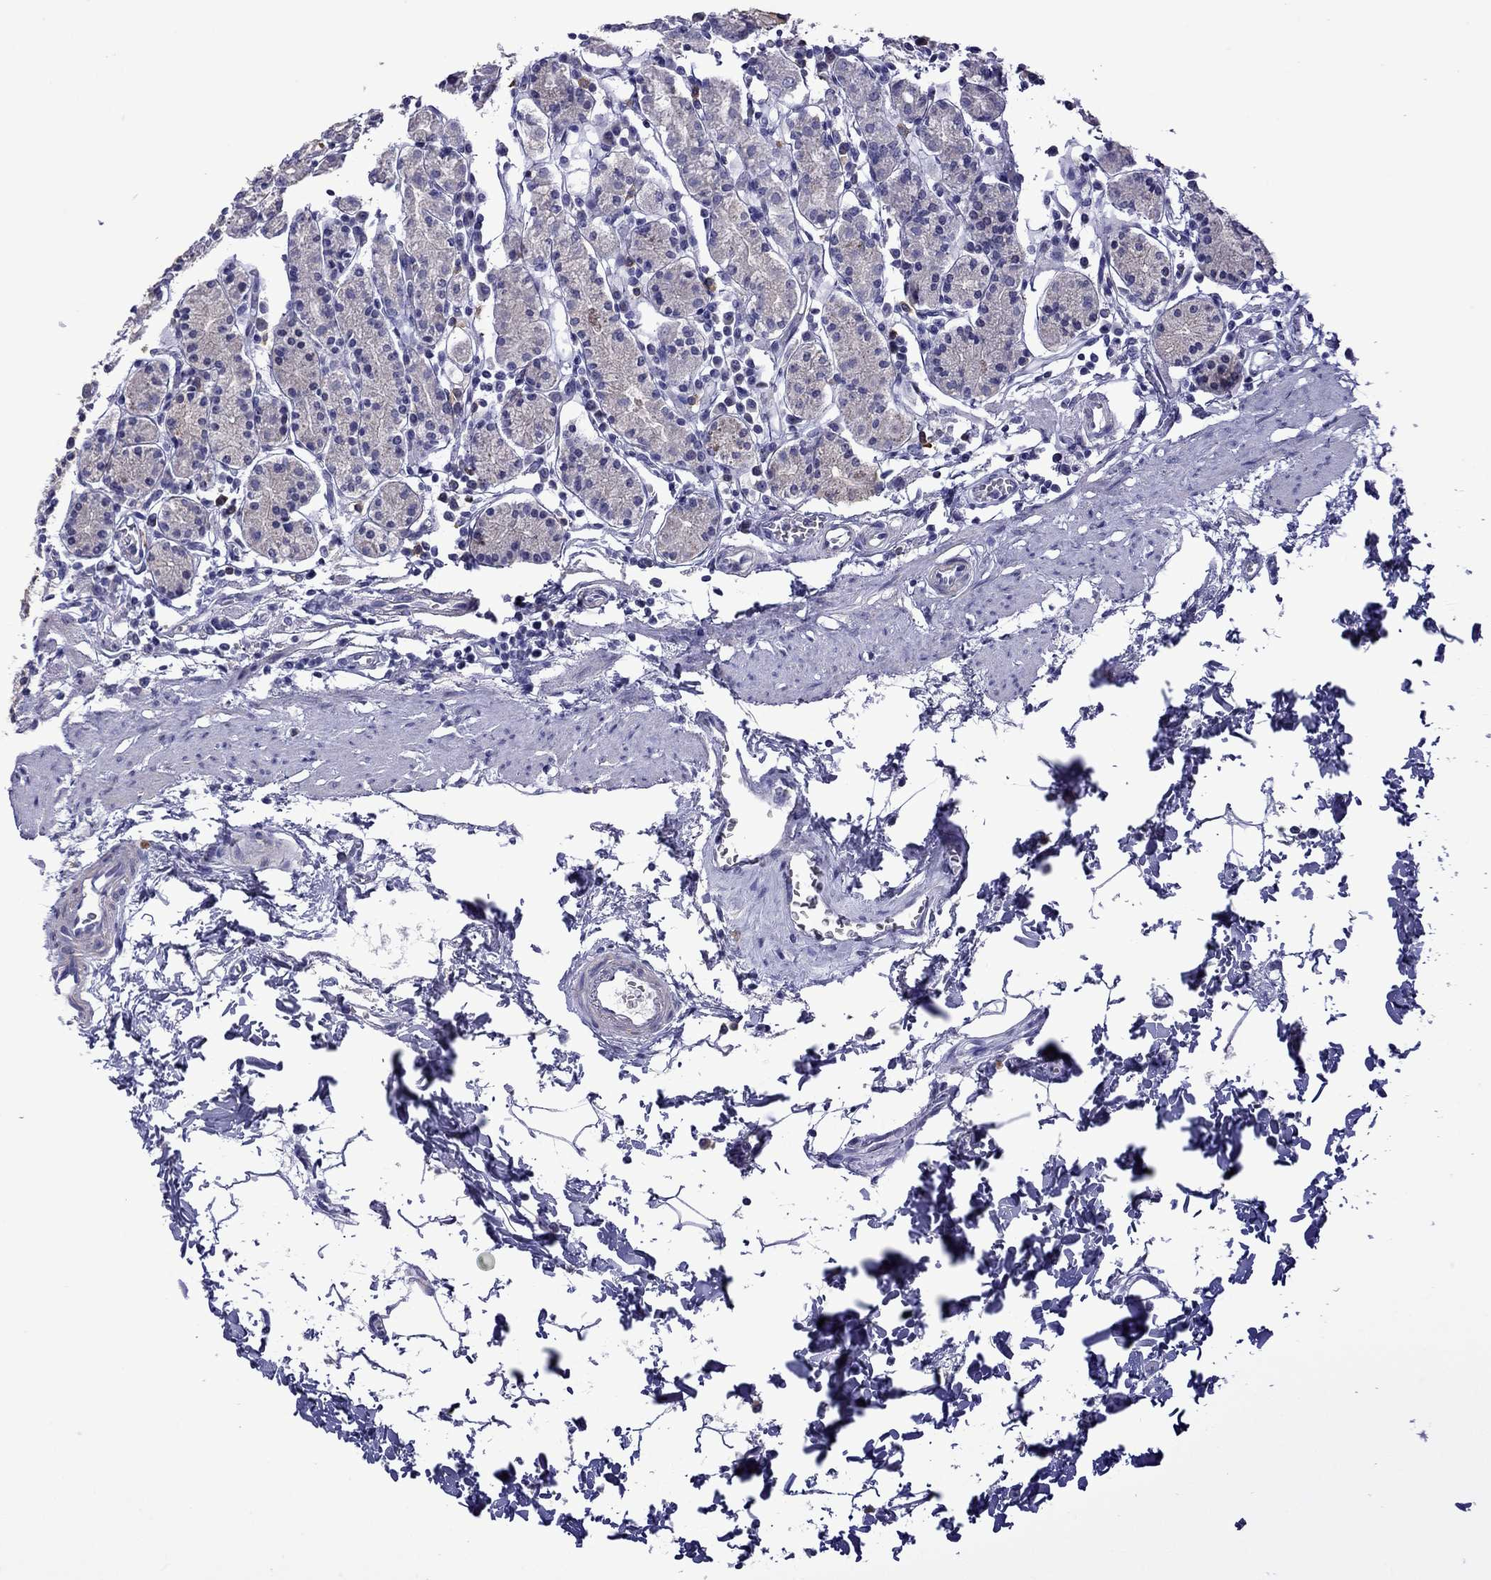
{"staining": {"intensity": "negative", "quantity": "none", "location": "none"}, "tissue": "stomach", "cell_type": "Glandular cells", "image_type": "normal", "snomed": [{"axis": "morphology", "description": "Normal tissue, NOS"}, {"axis": "topography", "description": "Stomach, upper"}, {"axis": "topography", "description": "Stomach"}], "caption": "Human stomach stained for a protein using immunohistochemistry (IHC) shows no staining in glandular cells.", "gene": "STAR", "patient": {"sex": "male", "age": 62}}